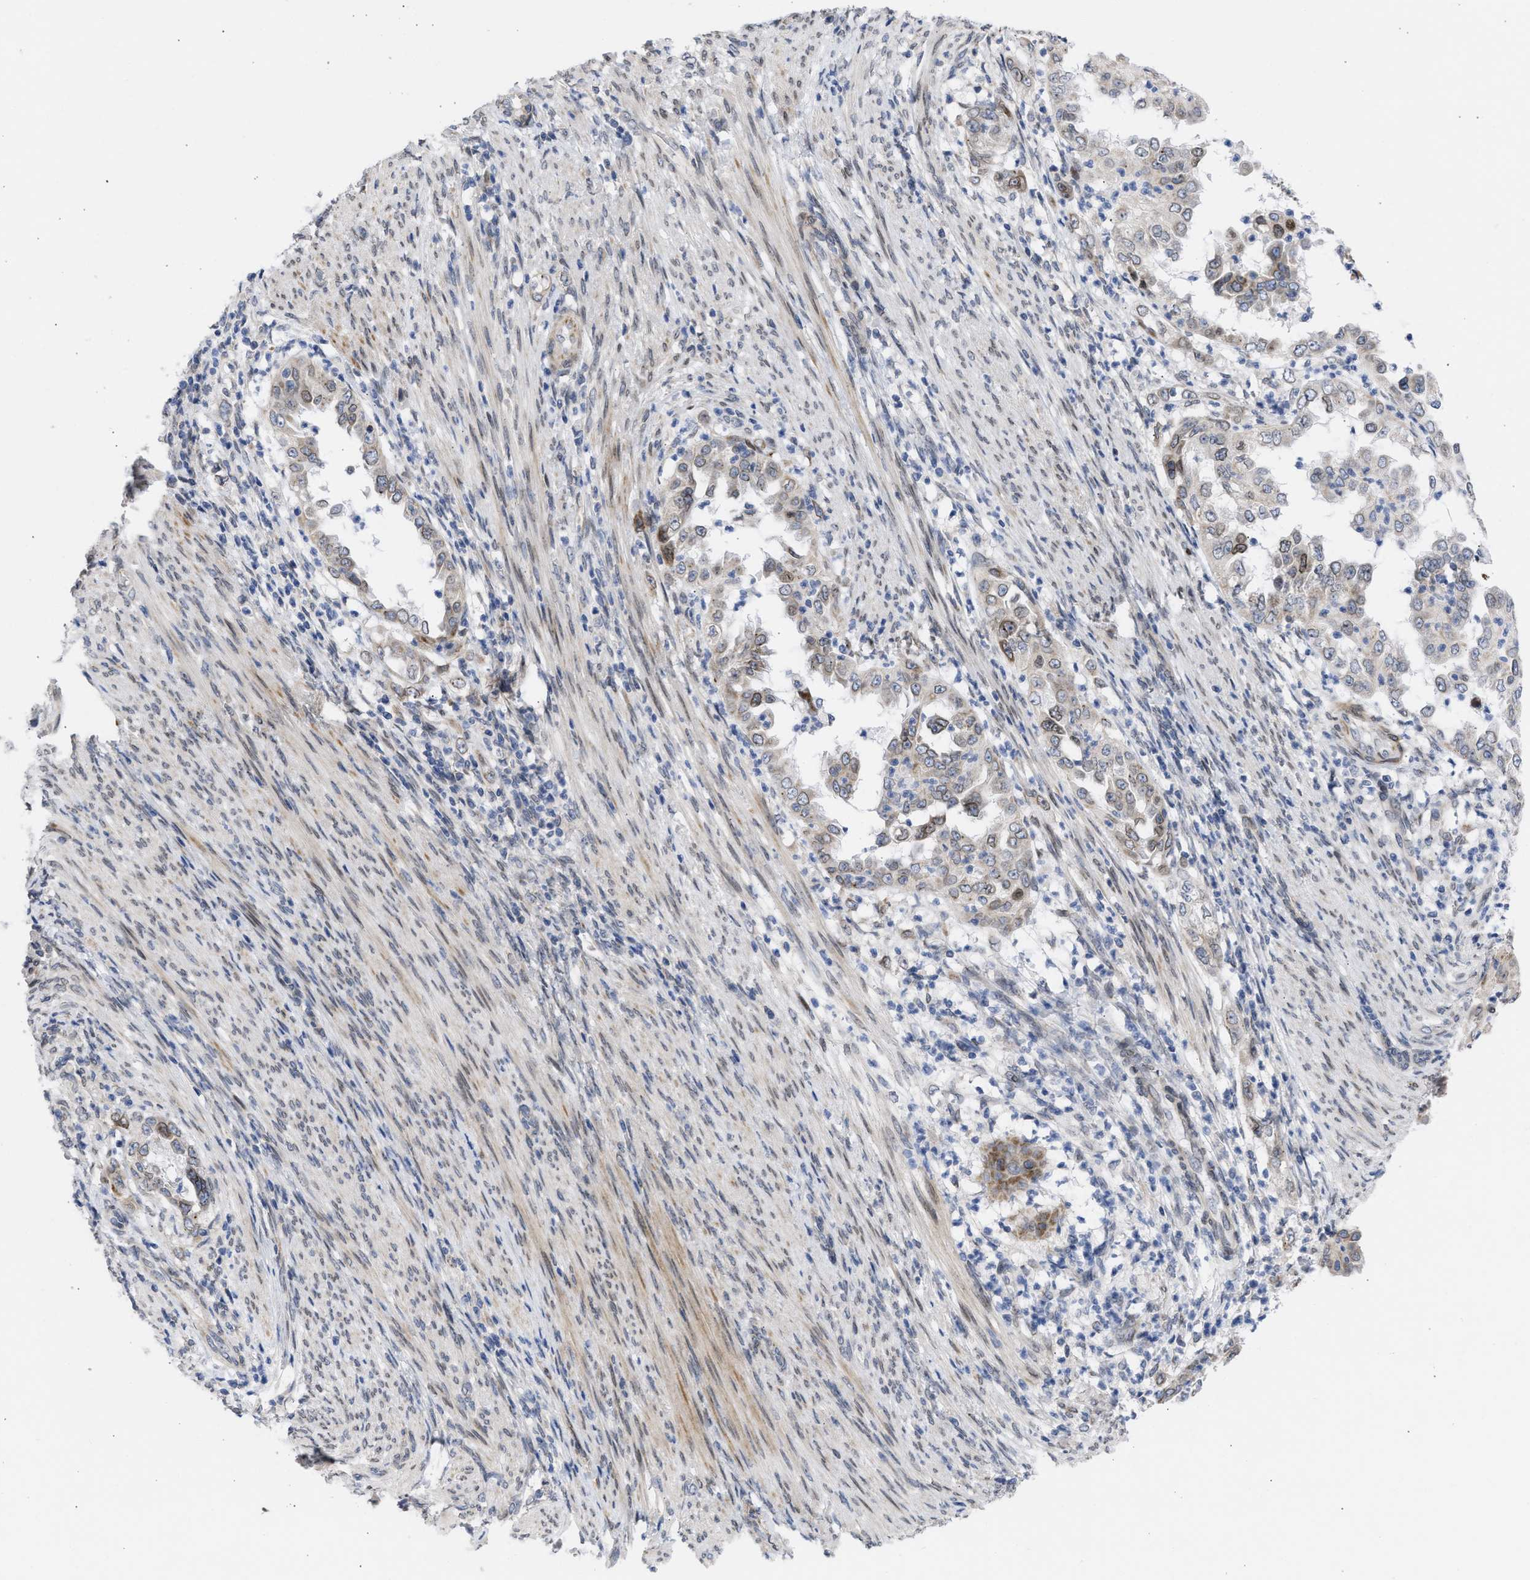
{"staining": {"intensity": "weak", "quantity": "<25%", "location": "cytoplasmic/membranous,nuclear"}, "tissue": "endometrial cancer", "cell_type": "Tumor cells", "image_type": "cancer", "snomed": [{"axis": "morphology", "description": "Adenocarcinoma, NOS"}, {"axis": "topography", "description": "Endometrium"}], "caption": "Immunohistochemical staining of endometrial cancer (adenocarcinoma) displays no significant expression in tumor cells. (IHC, brightfield microscopy, high magnification).", "gene": "NUP35", "patient": {"sex": "female", "age": 85}}